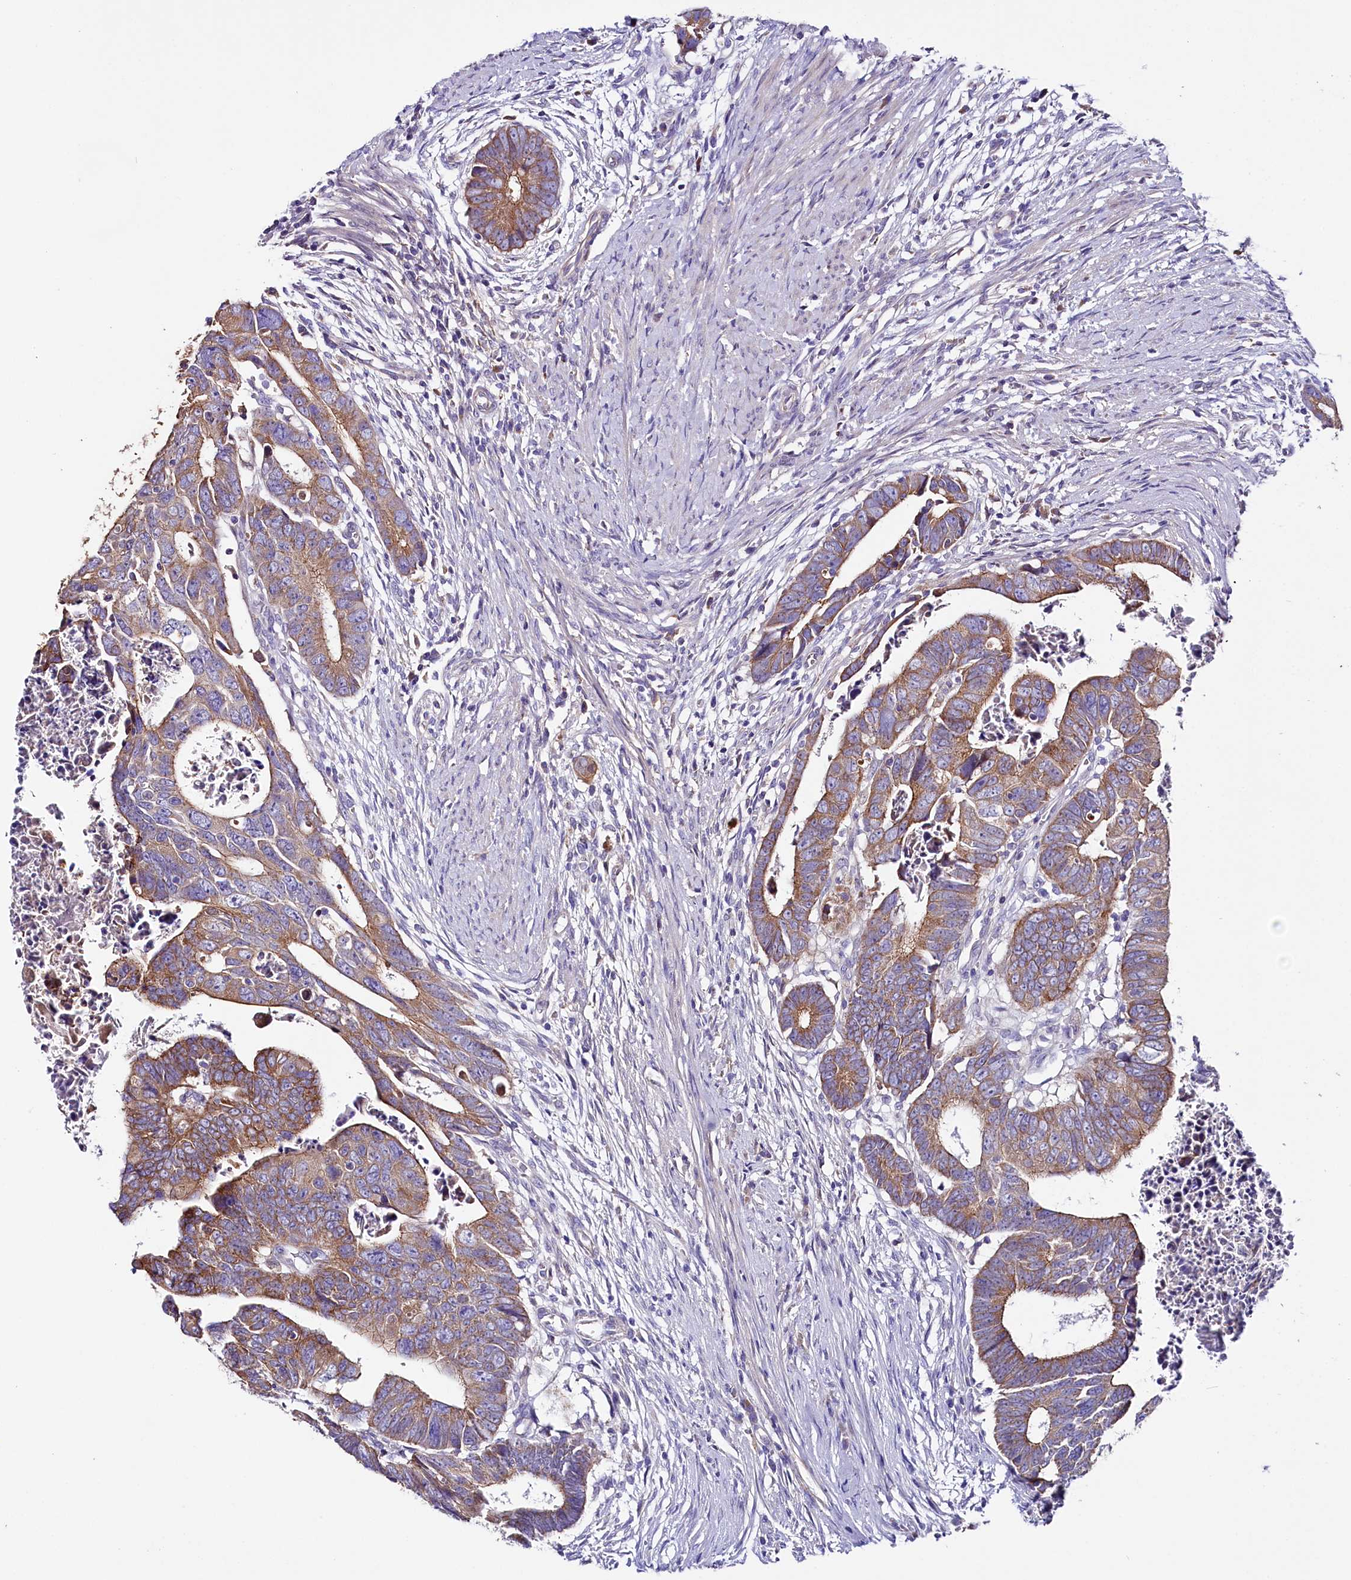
{"staining": {"intensity": "moderate", "quantity": "25%-75%", "location": "cytoplasmic/membranous"}, "tissue": "colorectal cancer", "cell_type": "Tumor cells", "image_type": "cancer", "snomed": [{"axis": "morphology", "description": "Adenocarcinoma, NOS"}, {"axis": "topography", "description": "Rectum"}], "caption": "DAB (3,3'-diaminobenzidine) immunohistochemical staining of adenocarcinoma (colorectal) exhibits moderate cytoplasmic/membranous protein staining in about 25%-75% of tumor cells. The staining was performed using DAB (3,3'-diaminobenzidine), with brown indicating positive protein expression. Nuclei are stained blue with hematoxylin.", "gene": "SACM1L", "patient": {"sex": "female", "age": 65}}